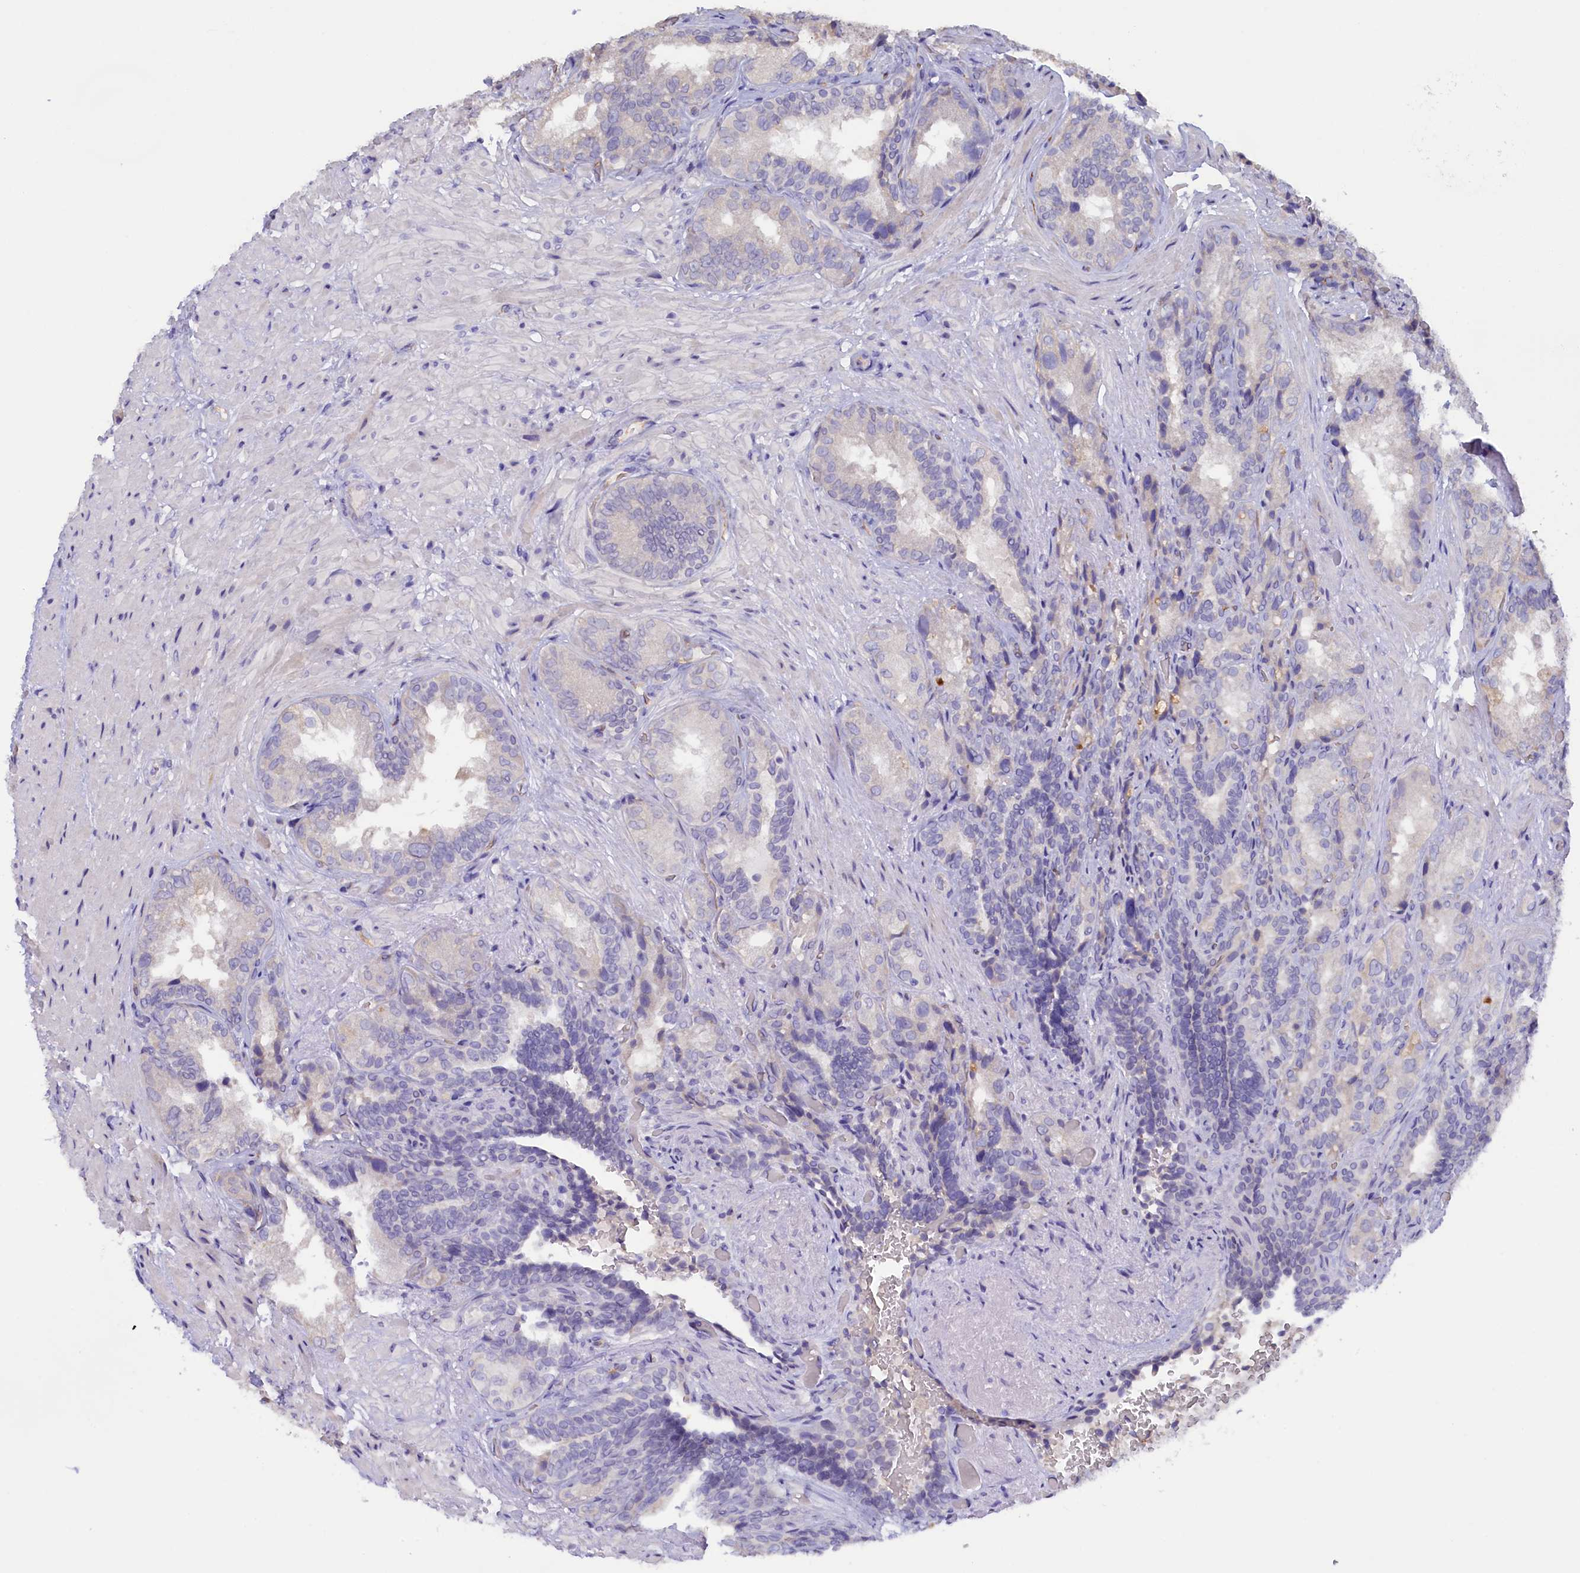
{"staining": {"intensity": "negative", "quantity": "none", "location": "none"}, "tissue": "seminal vesicle", "cell_type": "Glandular cells", "image_type": "normal", "snomed": [{"axis": "morphology", "description": "Normal tissue, NOS"}, {"axis": "topography", "description": "Seminal veicle"}, {"axis": "topography", "description": "Peripheral nerve tissue"}], "caption": "Glandular cells show no significant expression in benign seminal vesicle. (Stains: DAB IHC with hematoxylin counter stain, Microscopy: brightfield microscopy at high magnification).", "gene": "ZSWIM4", "patient": {"sex": "male", "age": 63}}